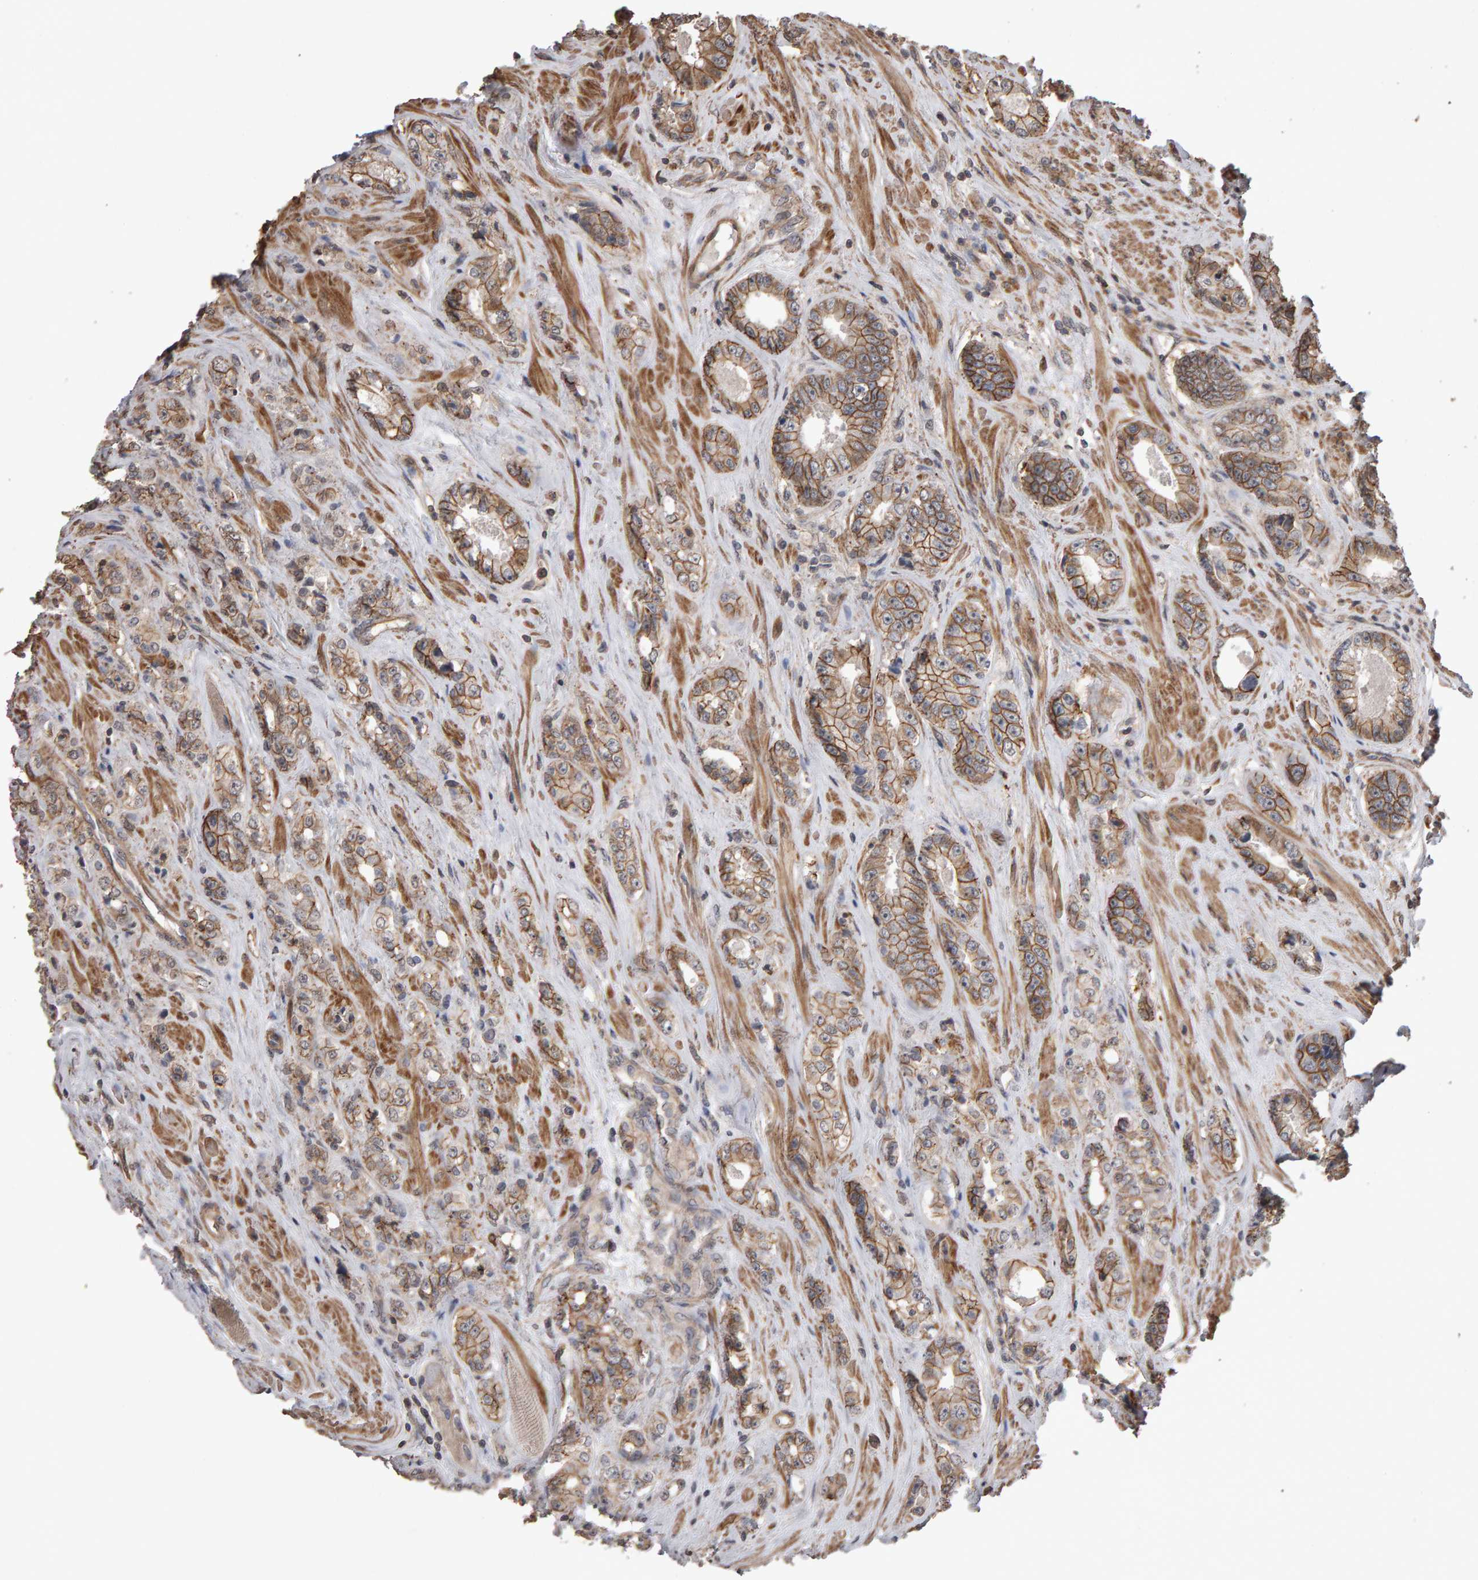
{"staining": {"intensity": "moderate", "quantity": ">75%", "location": "cytoplasmic/membranous"}, "tissue": "prostate cancer", "cell_type": "Tumor cells", "image_type": "cancer", "snomed": [{"axis": "morphology", "description": "Adenocarcinoma, High grade"}, {"axis": "topography", "description": "Prostate"}], "caption": "Protein staining exhibits moderate cytoplasmic/membranous staining in about >75% of tumor cells in prostate cancer. Nuclei are stained in blue.", "gene": "SCRIB", "patient": {"sex": "male", "age": 61}}